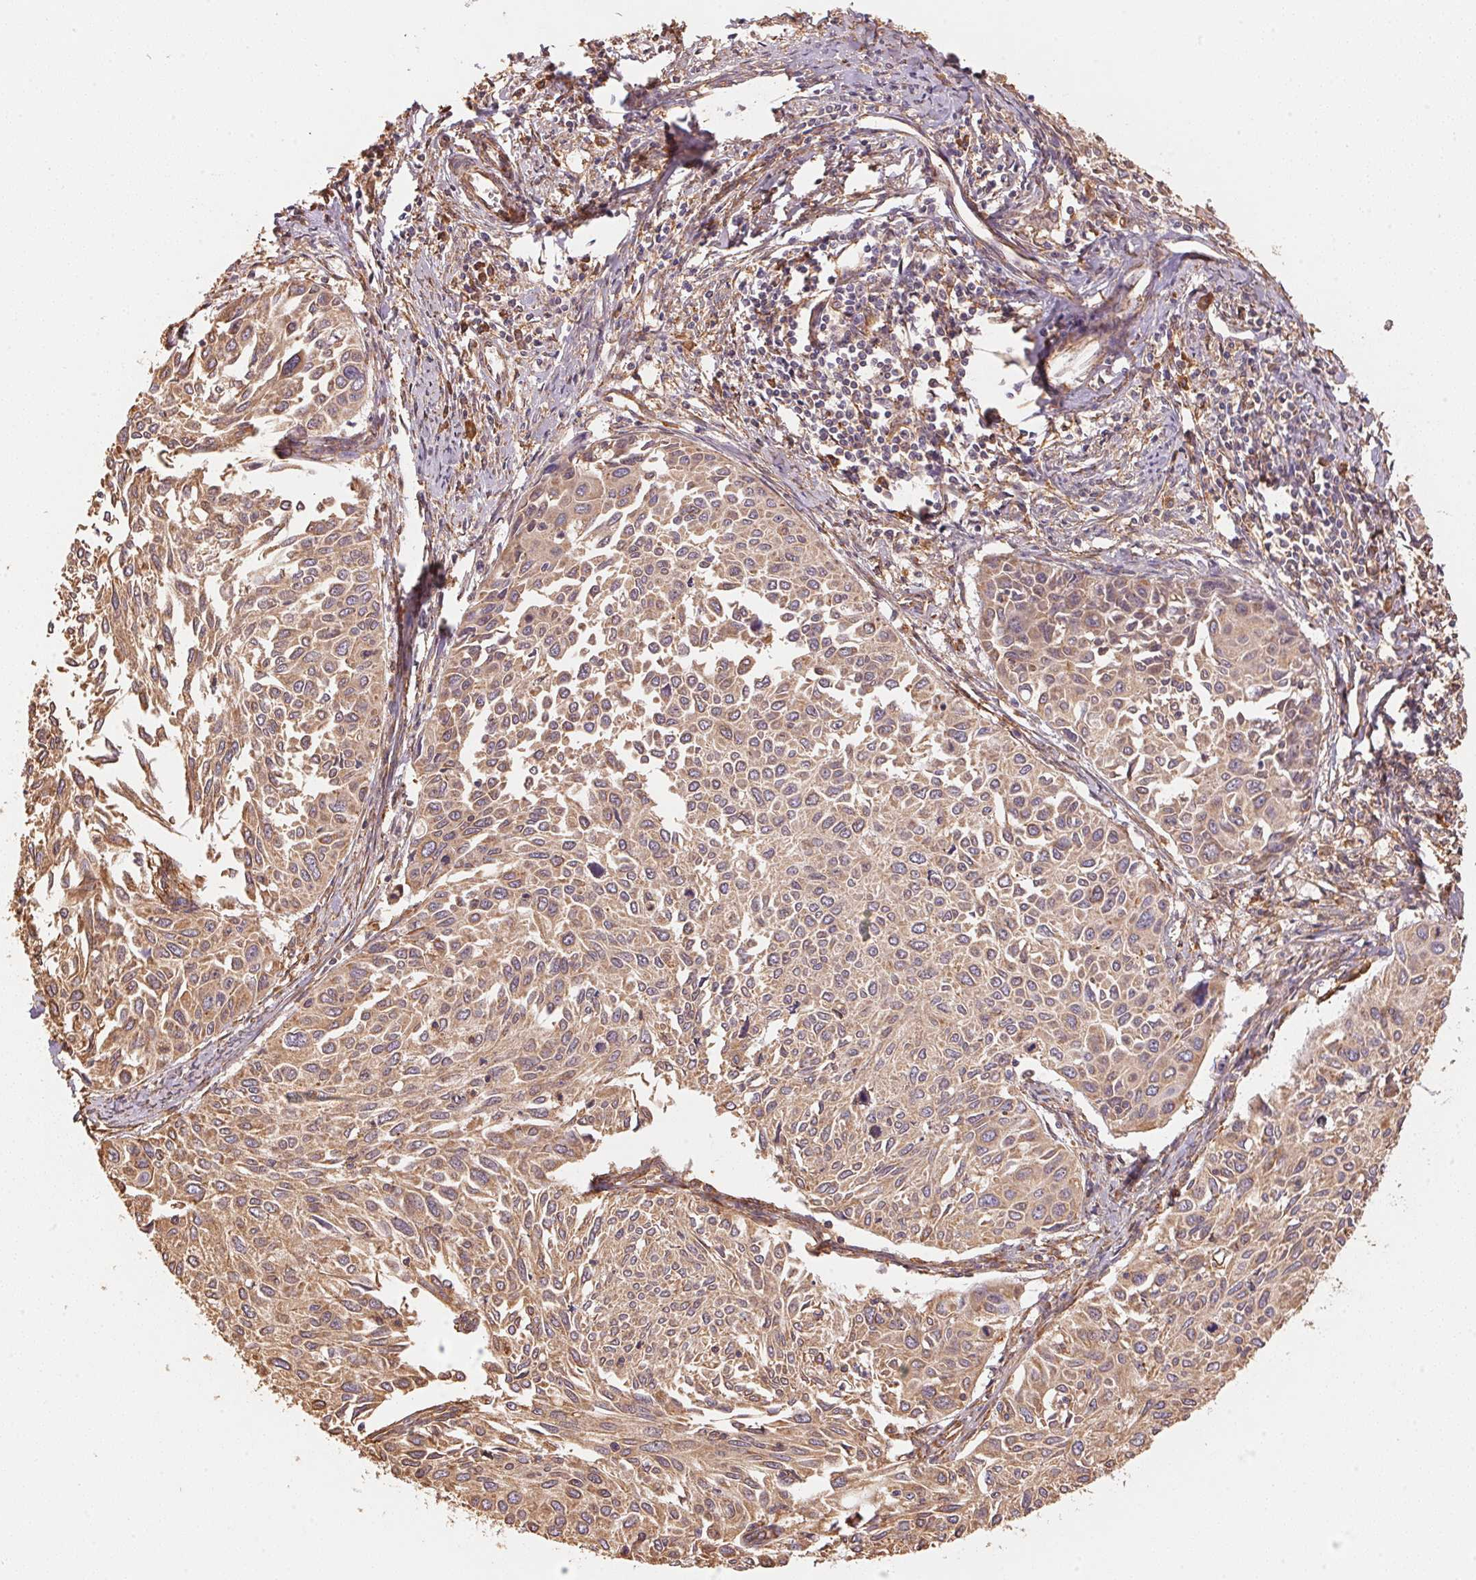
{"staining": {"intensity": "weak", "quantity": ">75%", "location": "cytoplasmic/membranous"}, "tissue": "cervical cancer", "cell_type": "Tumor cells", "image_type": "cancer", "snomed": [{"axis": "morphology", "description": "Squamous cell carcinoma, NOS"}, {"axis": "topography", "description": "Cervix"}], "caption": "Weak cytoplasmic/membranous protein positivity is seen in about >75% of tumor cells in squamous cell carcinoma (cervical).", "gene": "C6orf163", "patient": {"sex": "female", "age": 50}}